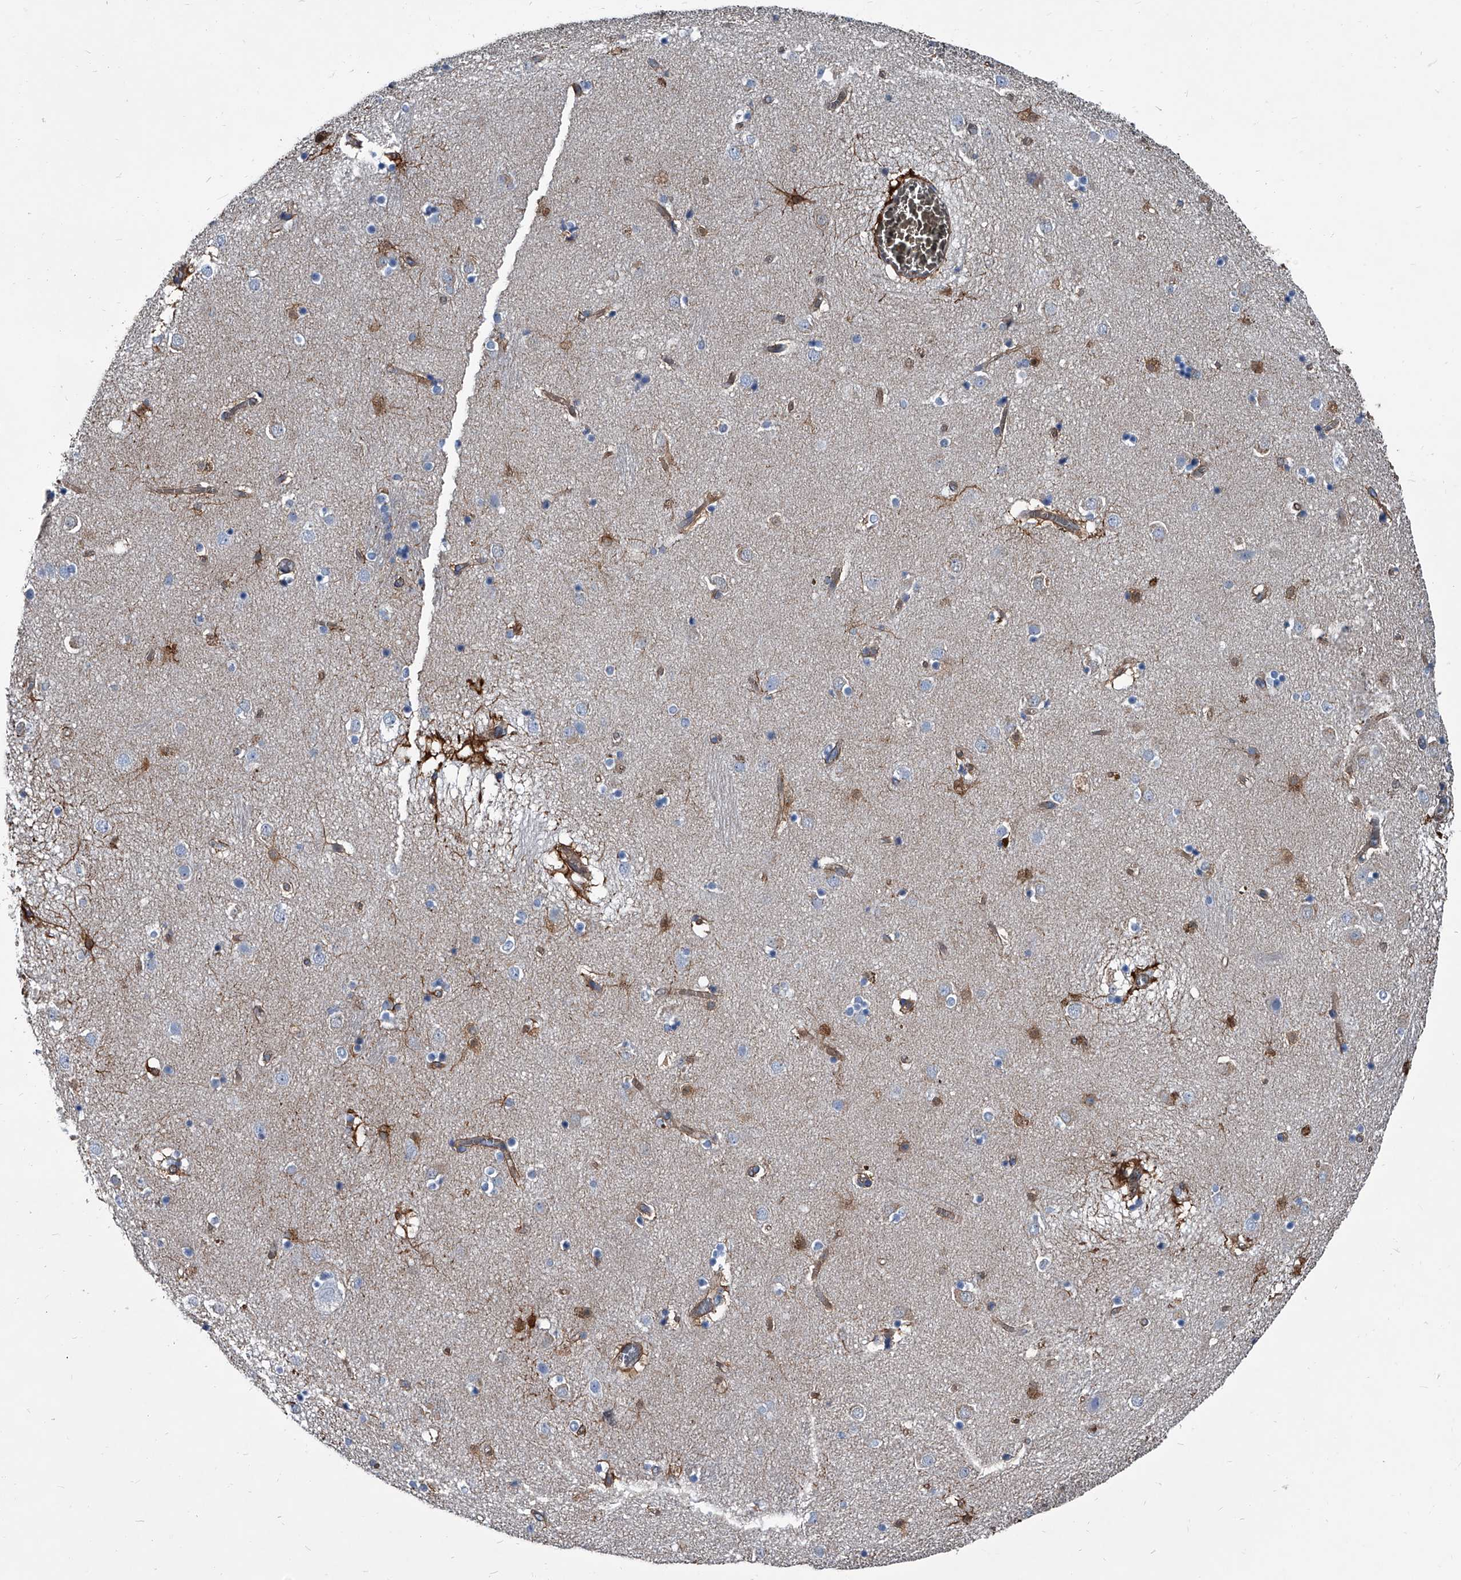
{"staining": {"intensity": "moderate", "quantity": "<25%", "location": "cytoplasmic/membranous"}, "tissue": "caudate", "cell_type": "Glial cells", "image_type": "normal", "snomed": [{"axis": "morphology", "description": "Normal tissue, NOS"}, {"axis": "topography", "description": "Lateral ventricle wall"}], "caption": "IHC of benign caudate demonstrates low levels of moderate cytoplasmic/membranous expression in about <25% of glial cells.", "gene": "PLEC", "patient": {"sex": "male", "age": 70}}